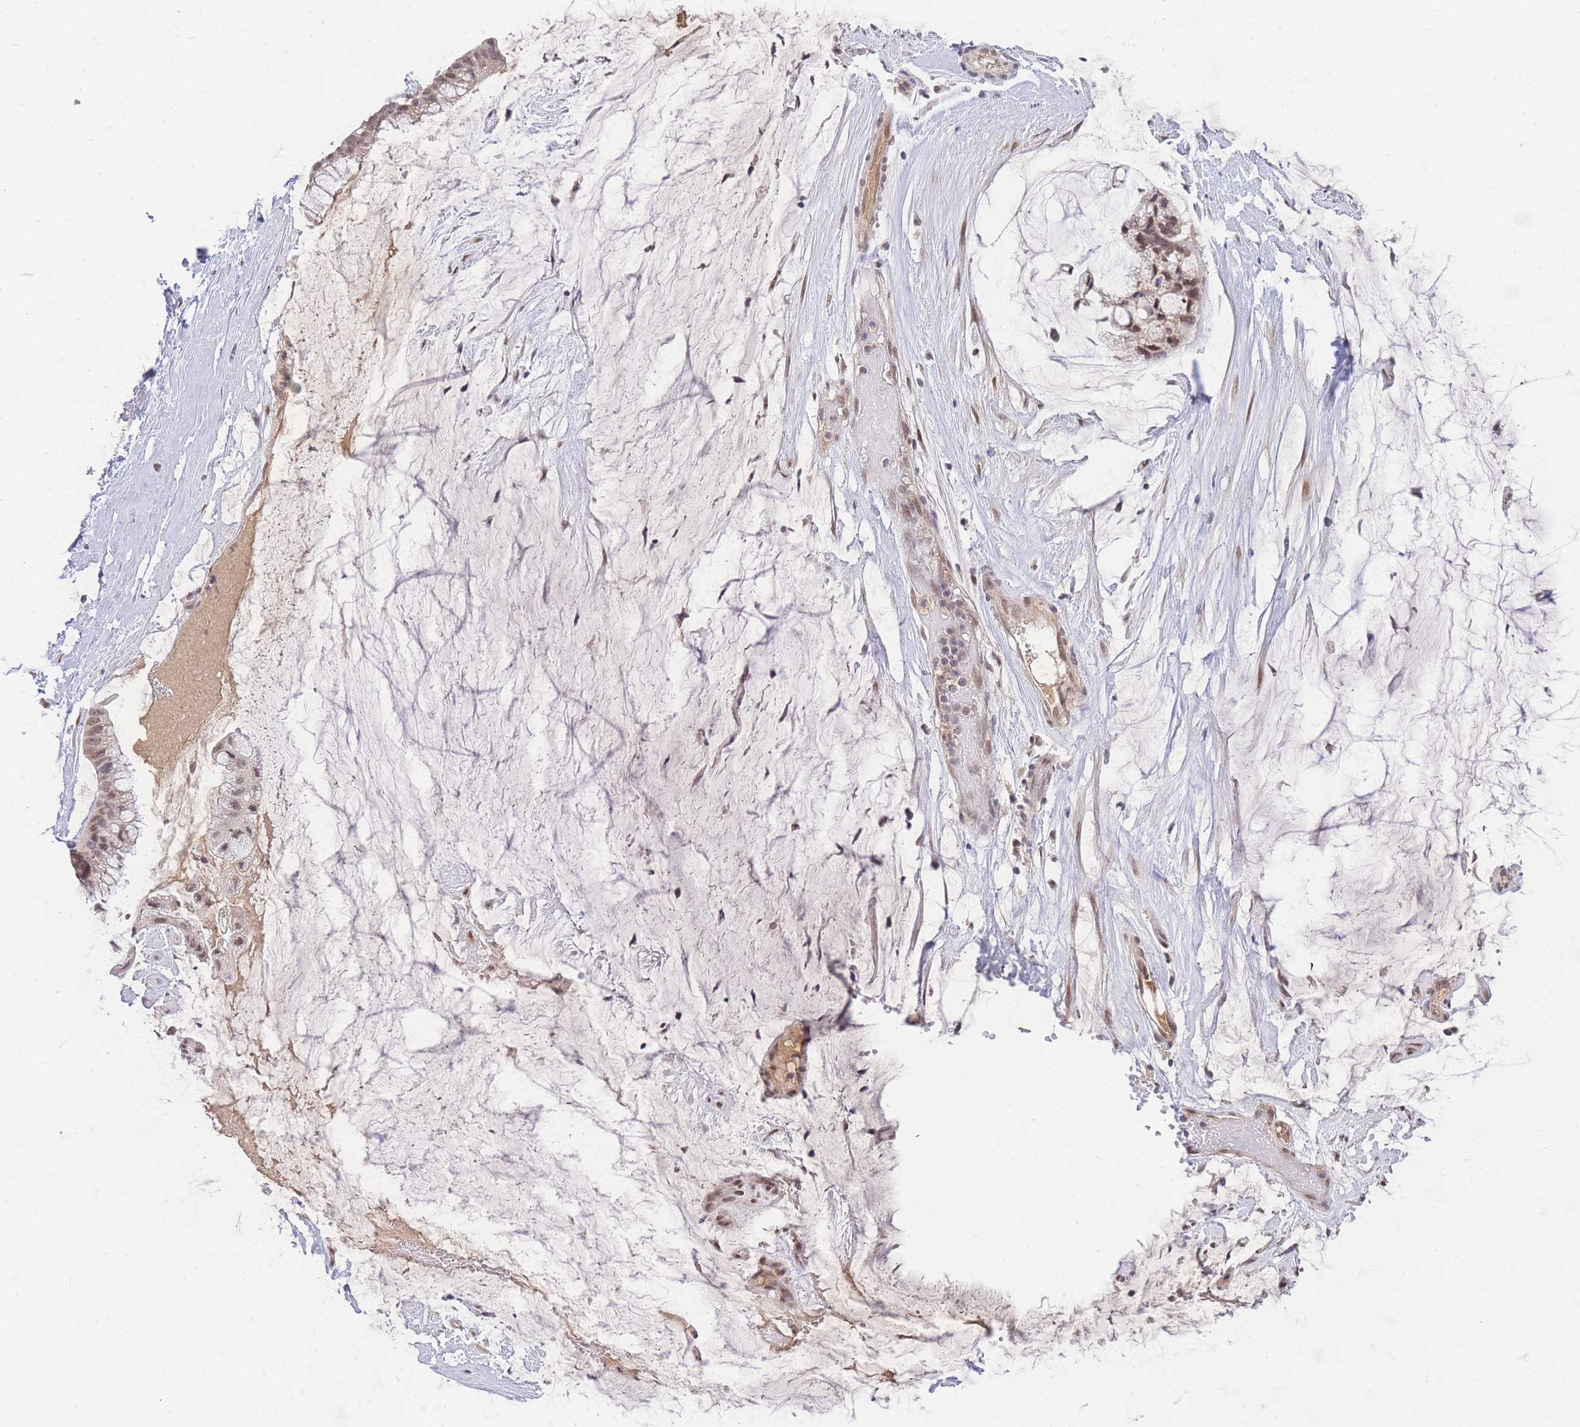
{"staining": {"intensity": "weak", "quantity": ">75%", "location": "nuclear"}, "tissue": "ovarian cancer", "cell_type": "Tumor cells", "image_type": "cancer", "snomed": [{"axis": "morphology", "description": "Cystadenocarcinoma, mucinous, NOS"}, {"axis": "topography", "description": "Ovary"}], "caption": "Immunohistochemical staining of human ovarian cancer (mucinous cystadenocarcinoma) exhibits low levels of weak nuclear protein positivity in about >75% of tumor cells.", "gene": "PUS10", "patient": {"sex": "female", "age": 39}}